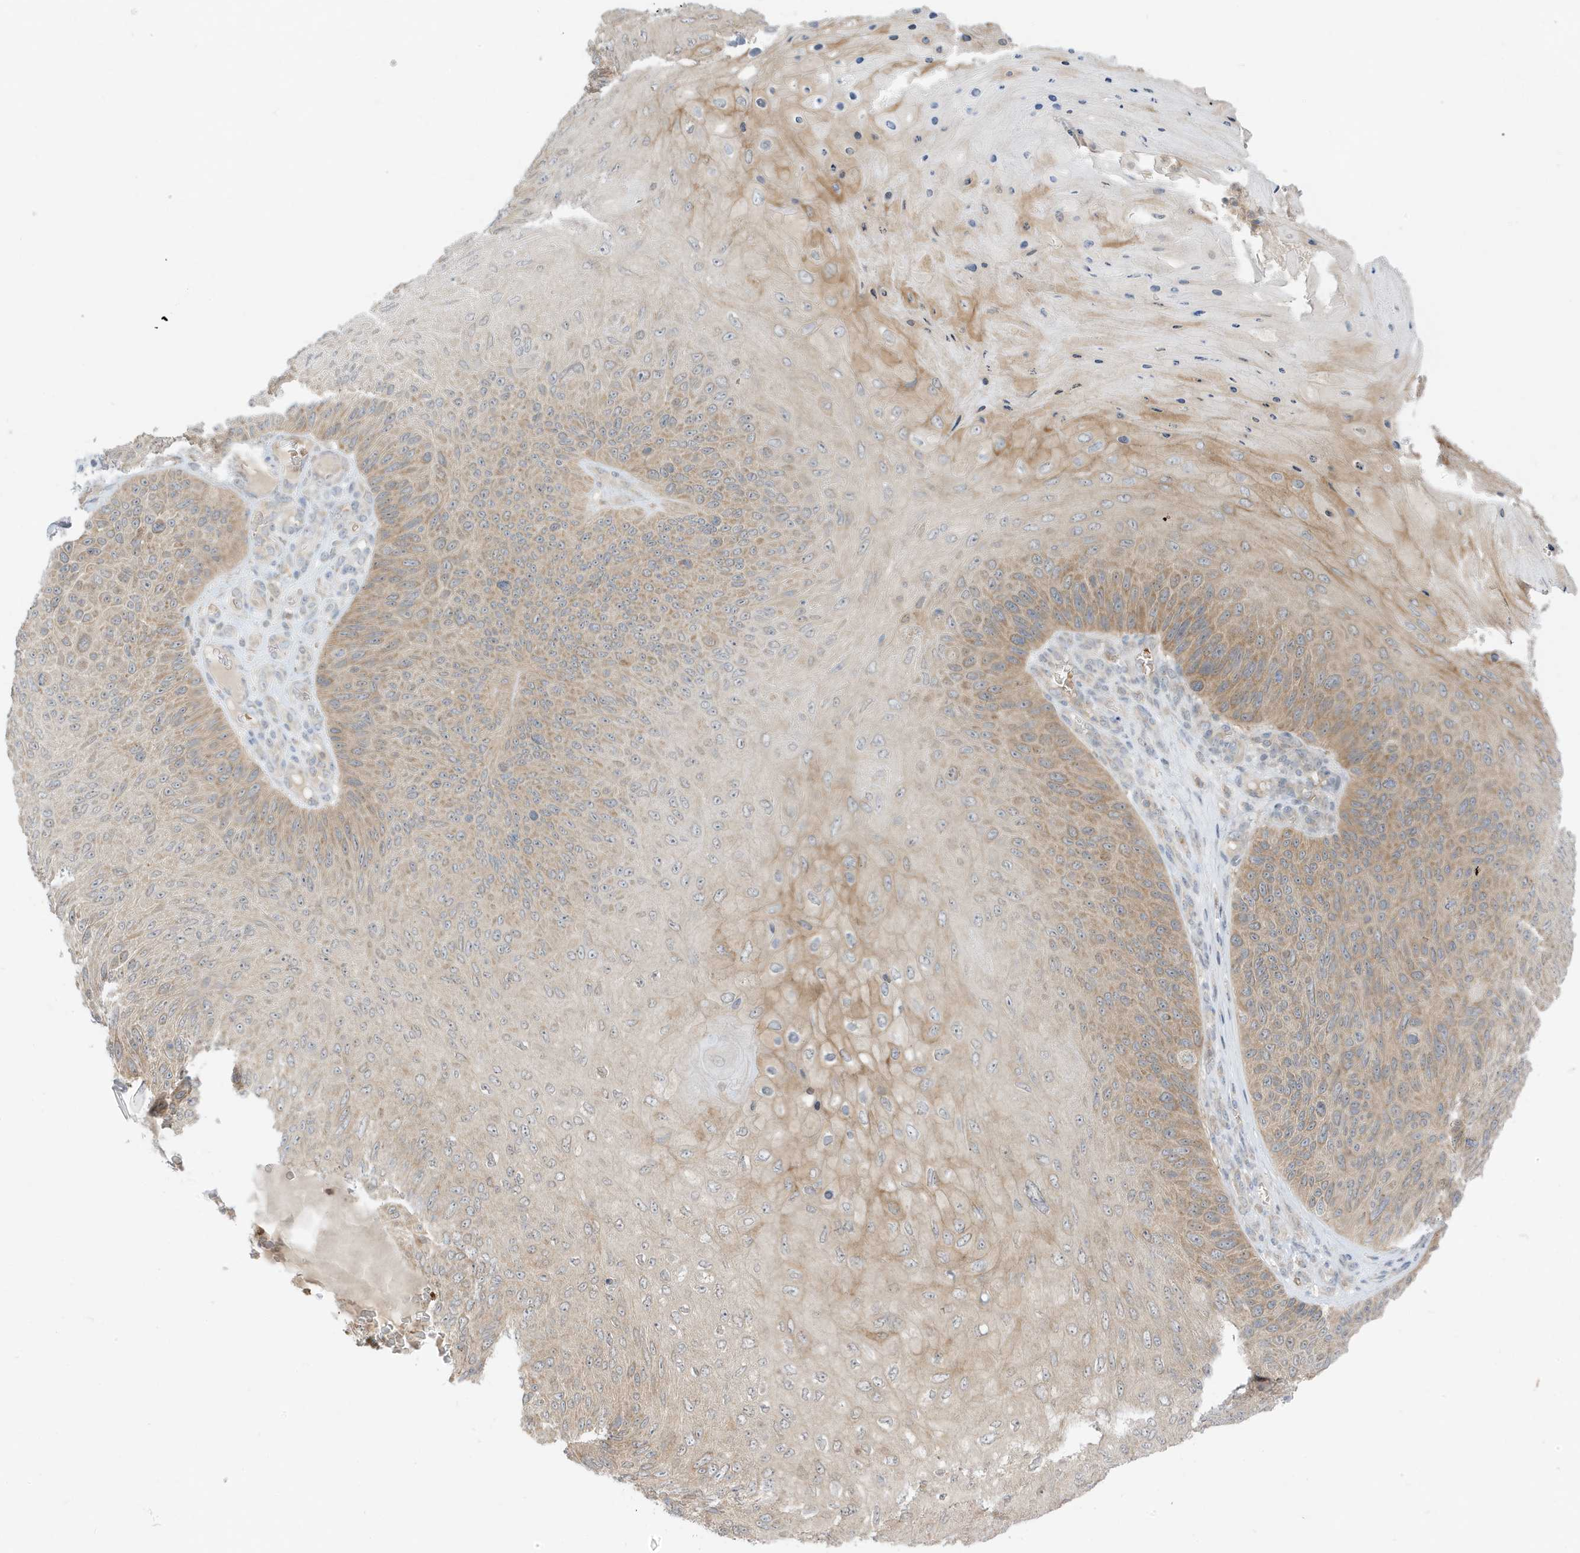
{"staining": {"intensity": "moderate", "quantity": "<25%", "location": "cytoplasmic/membranous"}, "tissue": "skin cancer", "cell_type": "Tumor cells", "image_type": "cancer", "snomed": [{"axis": "morphology", "description": "Squamous cell carcinoma, NOS"}, {"axis": "topography", "description": "Skin"}], "caption": "Protein staining of skin squamous cell carcinoma tissue shows moderate cytoplasmic/membranous positivity in about <25% of tumor cells.", "gene": "NPPC", "patient": {"sex": "female", "age": 88}}